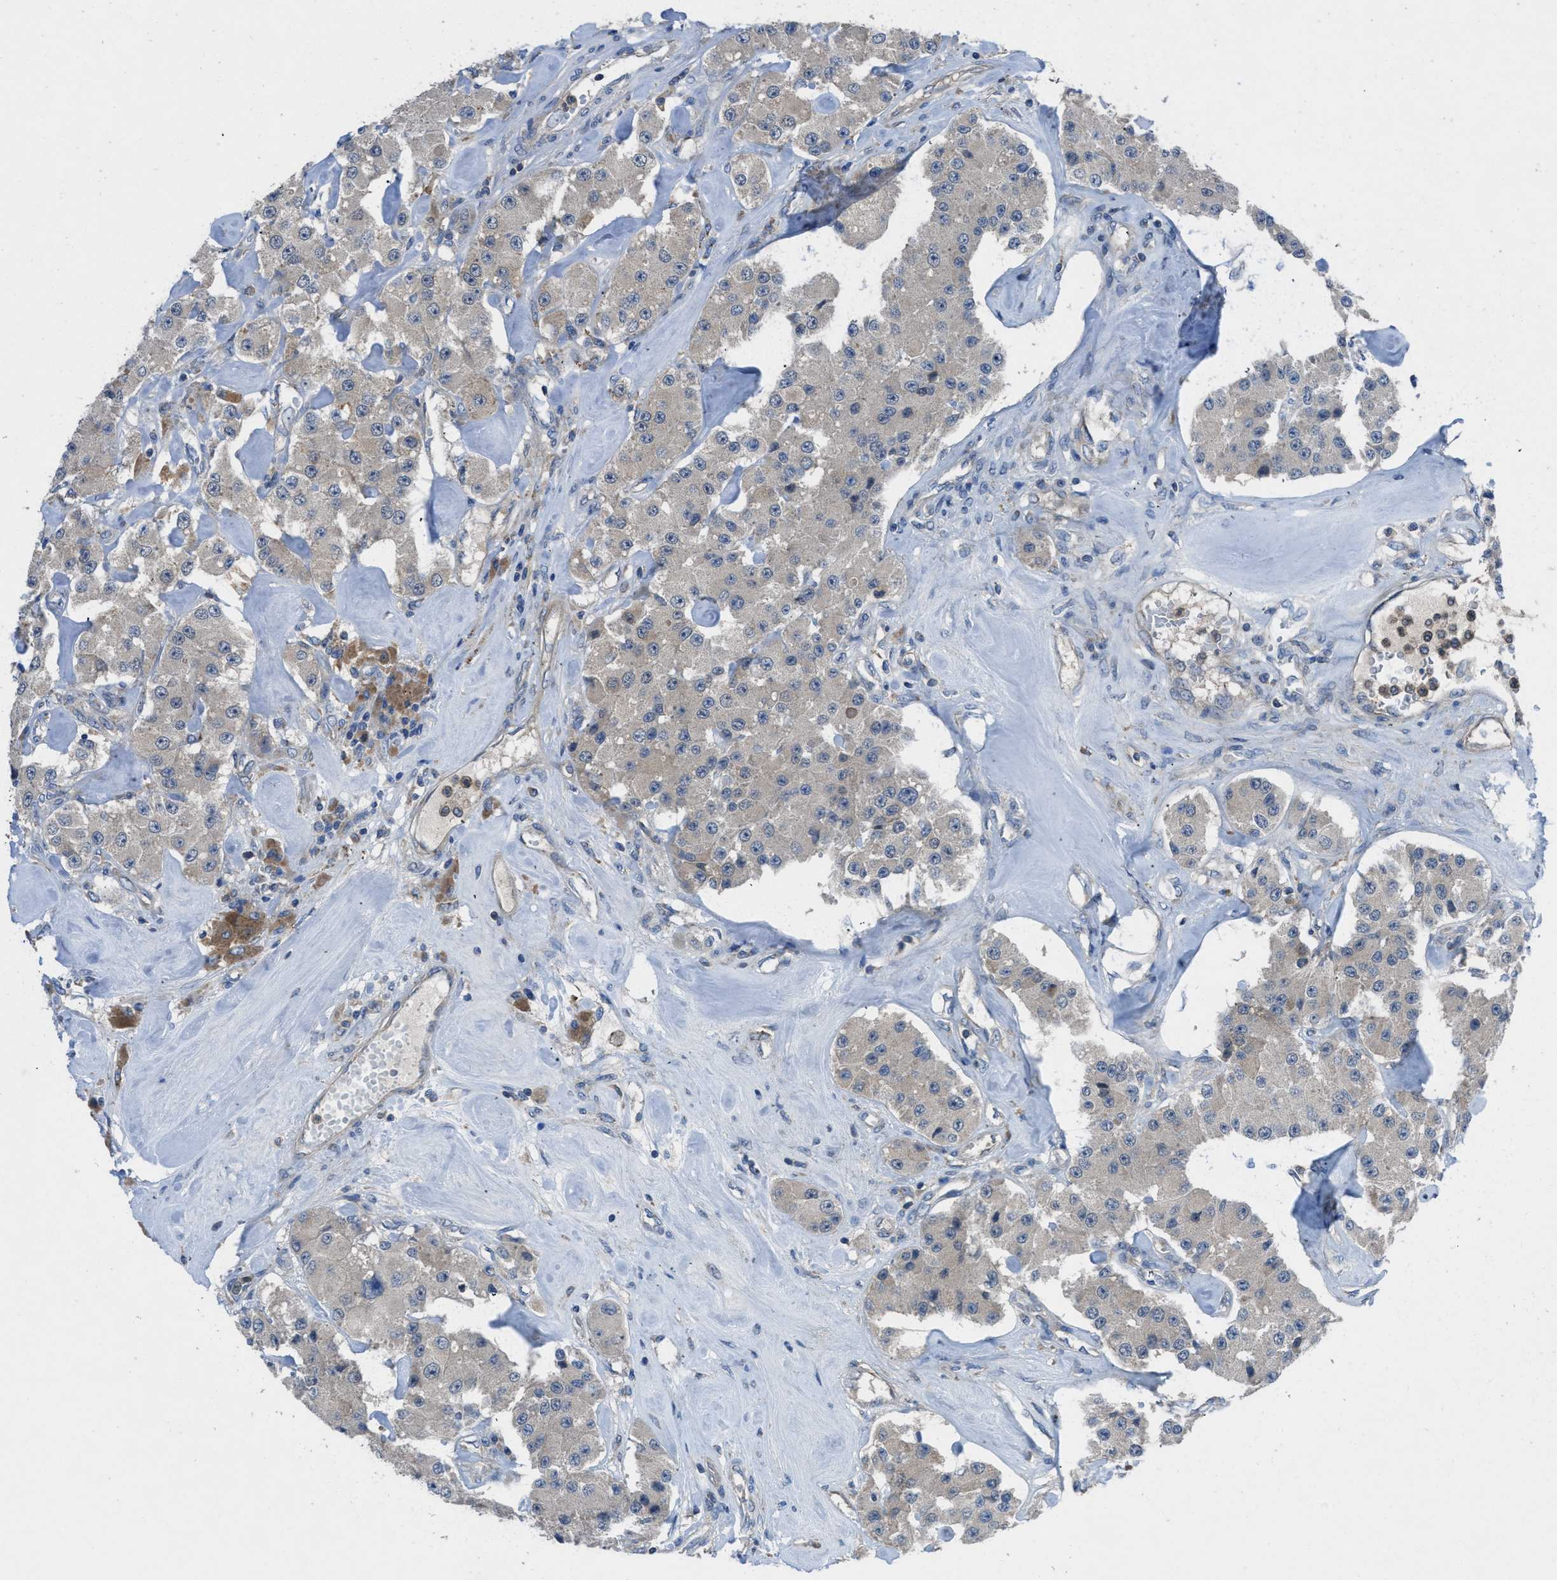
{"staining": {"intensity": "weak", "quantity": "25%-75%", "location": "cytoplasmic/membranous"}, "tissue": "carcinoid", "cell_type": "Tumor cells", "image_type": "cancer", "snomed": [{"axis": "morphology", "description": "Carcinoid, malignant, NOS"}, {"axis": "topography", "description": "Pancreas"}], "caption": "Immunohistochemistry (IHC) photomicrograph of neoplastic tissue: human carcinoid stained using immunohistochemistry (IHC) reveals low levels of weak protein expression localized specifically in the cytoplasmic/membranous of tumor cells, appearing as a cytoplasmic/membranous brown color.", "gene": "MAP3K20", "patient": {"sex": "male", "age": 41}}